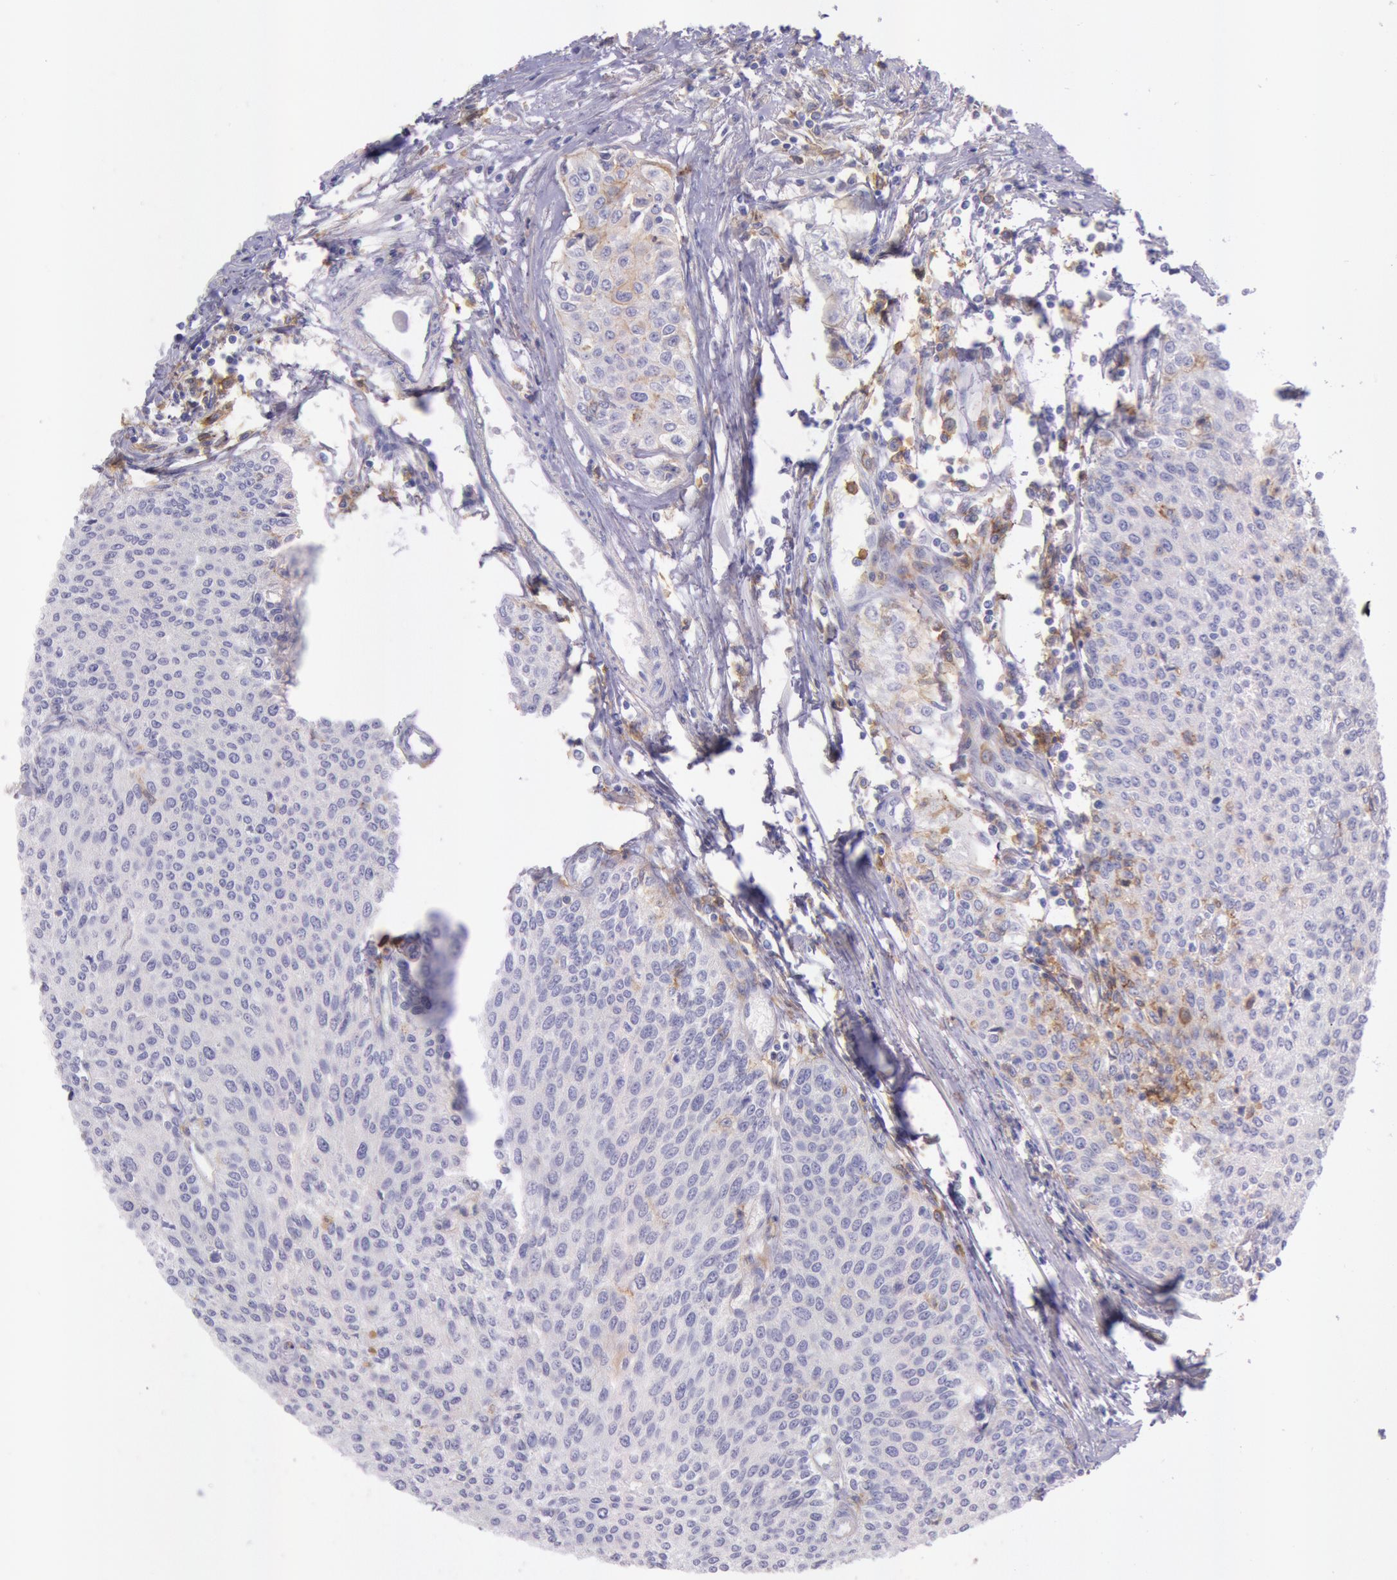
{"staining": {"intensity": "negative", "quantity": "none", "location": "none"}, "tissue": "urothelial cancer", "cell_type": "Tumor cells", "image_type": "cancer", "snomed": [{"axis": "morphology", "description": "Urothelial carcinoma, Low grade"}, {"axis": "topography", "description": "Urinary bladder"}], "caption": "DAB immunohistochemical staining of human urothelial carcinoma (low-grade) displays no significant expression in tumor cells.", "gene": "LYN", "patient": {"sex": "female", "age": 73}}